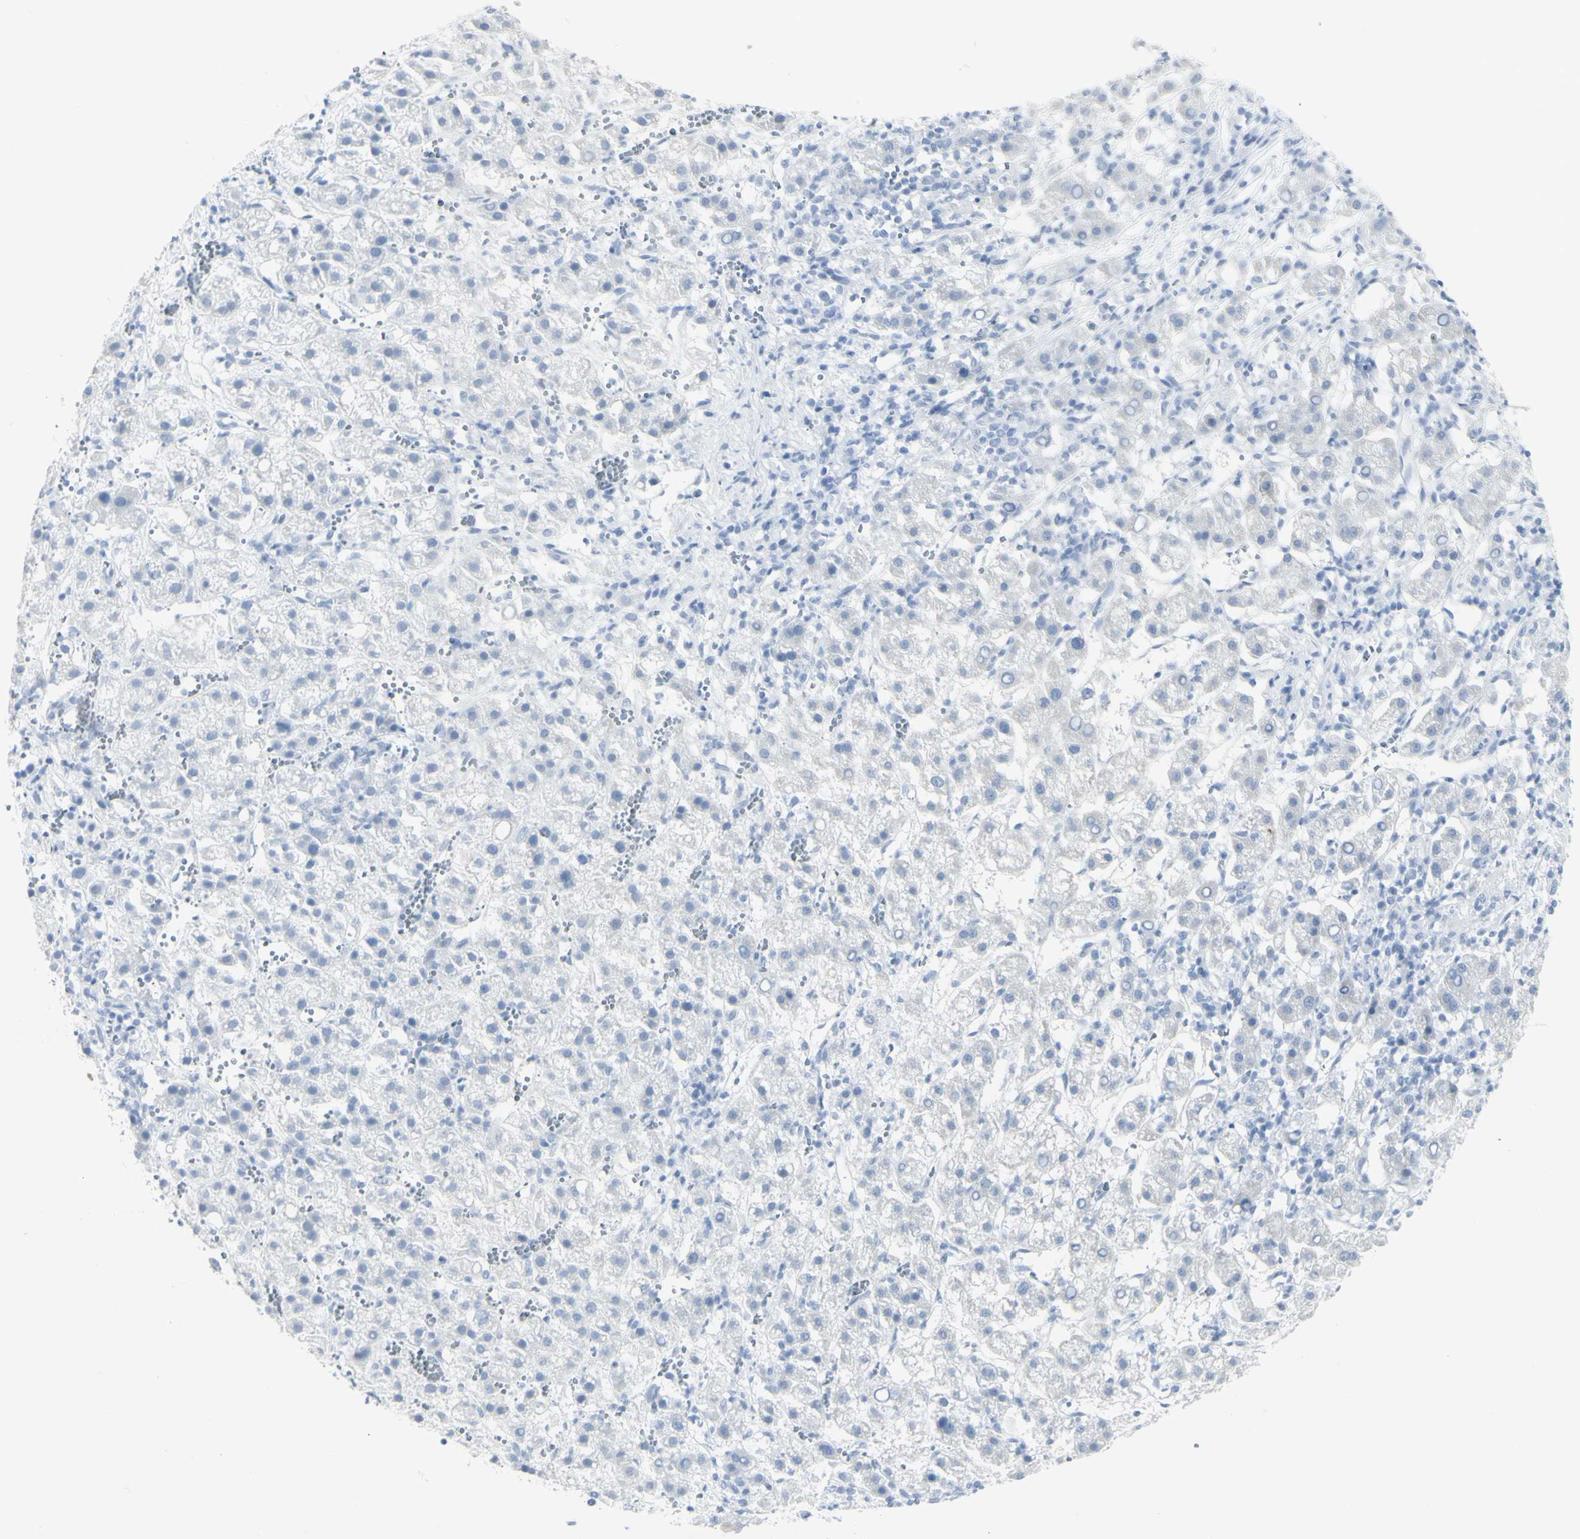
{"staining": {"intensity": "negative", "quantity": "none", "location": "none"}, "tissue": "liver cancer", "cell_type": "Tumor cells", "image_type": "cancer", "snomed": [{"axis": "morphology", "description": "Carcinoma, Hepatocellular, NOS"}, {"axis": "topography", "description": "Liver"}], "caption": "This is an immunohistochemistry photomicrograph of liver cancer. There is no positivity in tumor cells.", "gene": "ENSG00000198211", "patient": {"sex": "female", "age": 58}}